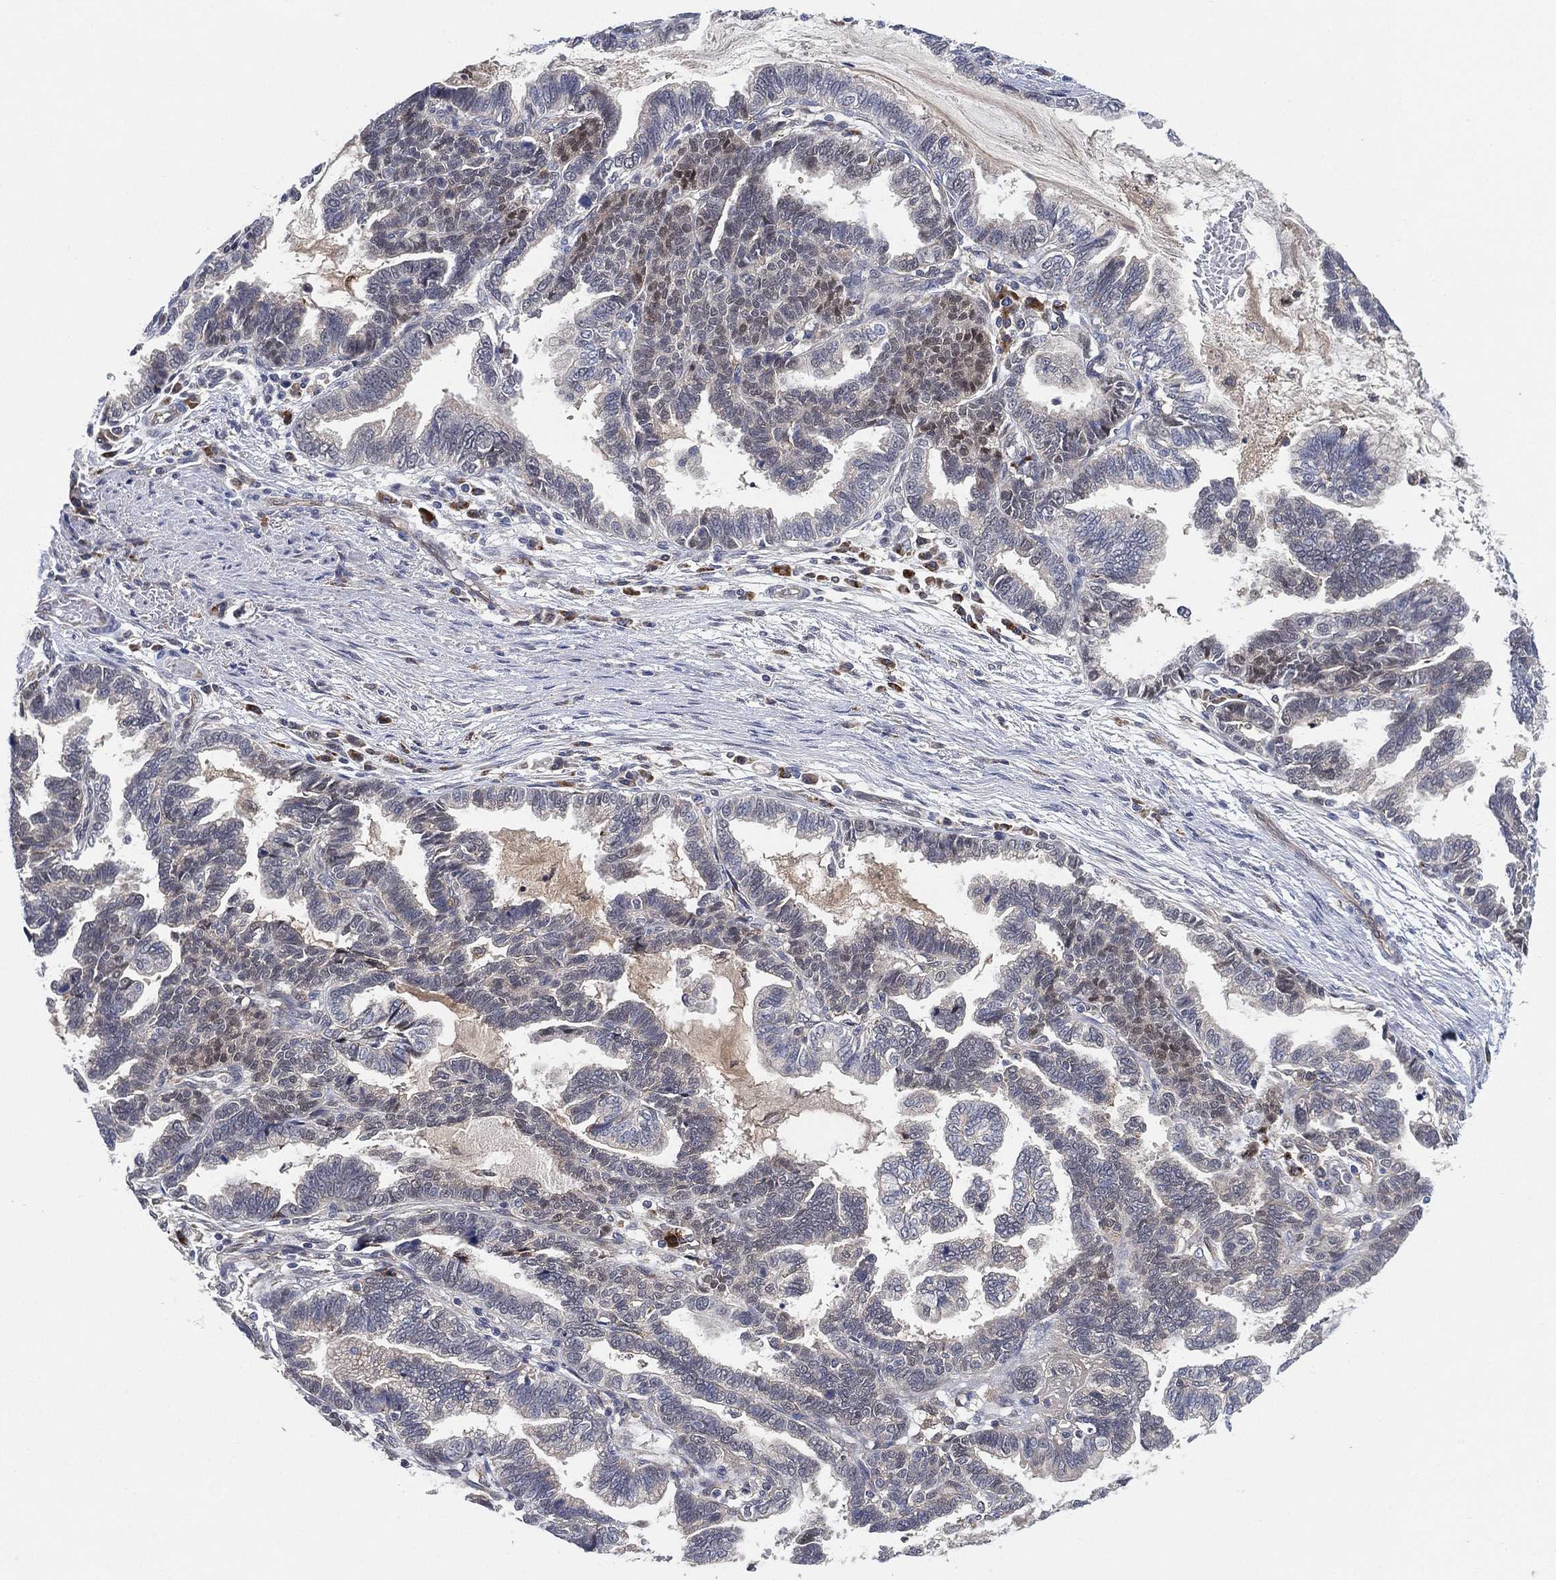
{"staining": {"intensity": "negative", "quantity": "none", "location": "none"}, "tissue": "stomach cancer", "cell_type": "Tumor cells", "image_type": "cancer", "snomed": [{"axis": "morphology", "description": "Adenocarcinoma, NOS"}, {"axis": "topography", "description": "Stomach"}], "caption": "Immunohistochemistry (IHC) of stomach adenocarcinoma reveals no staining in tumor cells.", "gene": "FES", "patient": {"sex": "male", "age": 83}}